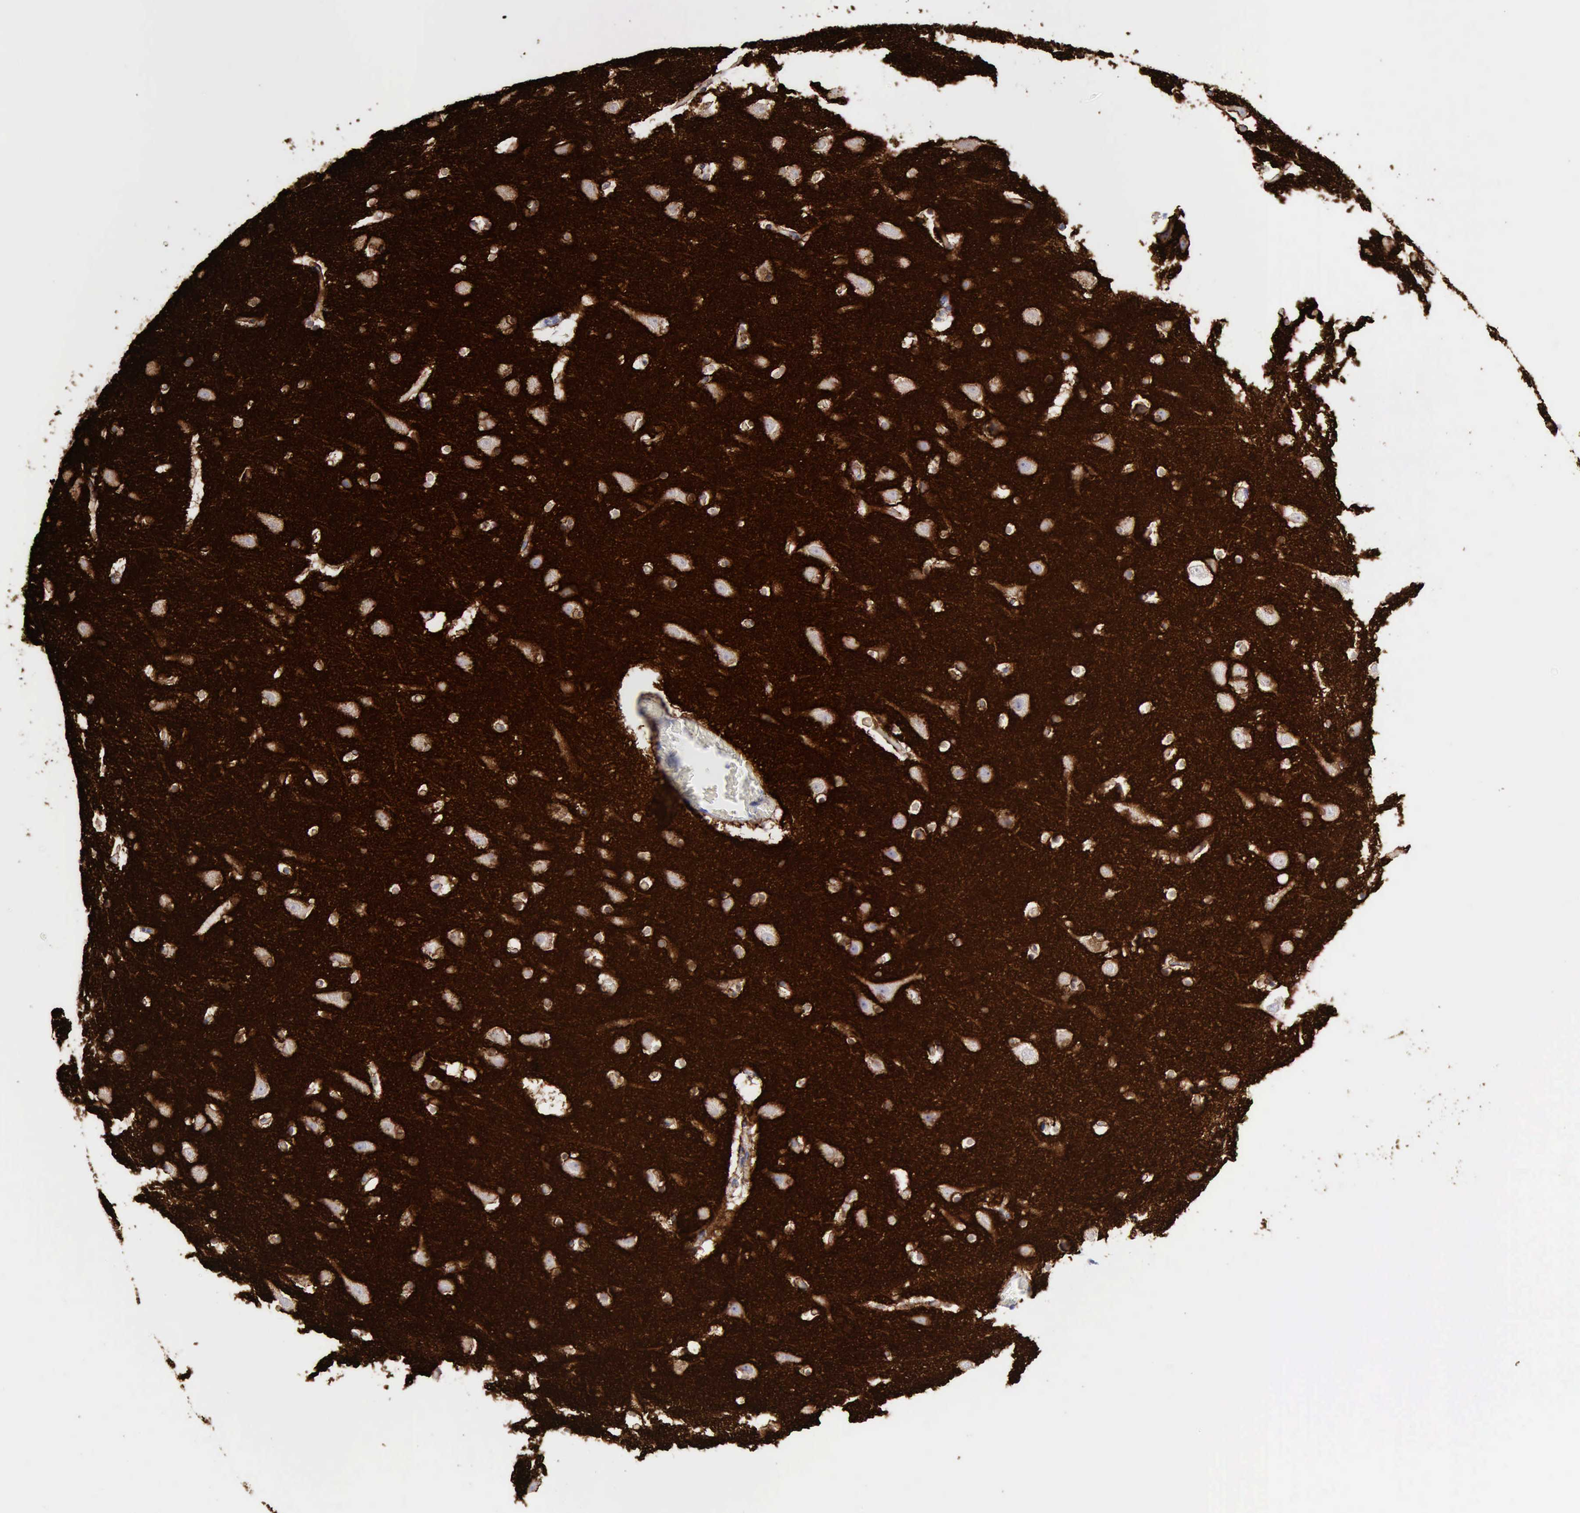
{"staining": {"intensity": "moderate", "quantity": "25%-75%", "location": "cytoplasmic/membranous"}, "tissue": "hippocampus", "cell_type": "Glial cells", "image_type": "normal", "snomed": [{"axis": "morphology", "description": "Normal tissue, NOS"}, {"axis": "topography", "description": "Hippocampus"}], "caption": "Human hippocampus stained for a protein (brown) reveals moderate cytoplasmic/membranous positive positivity in approximately 25%-75% of glial cells.", "gene": "NCAM1", "patient": {"sex": "male", "age": 45}}